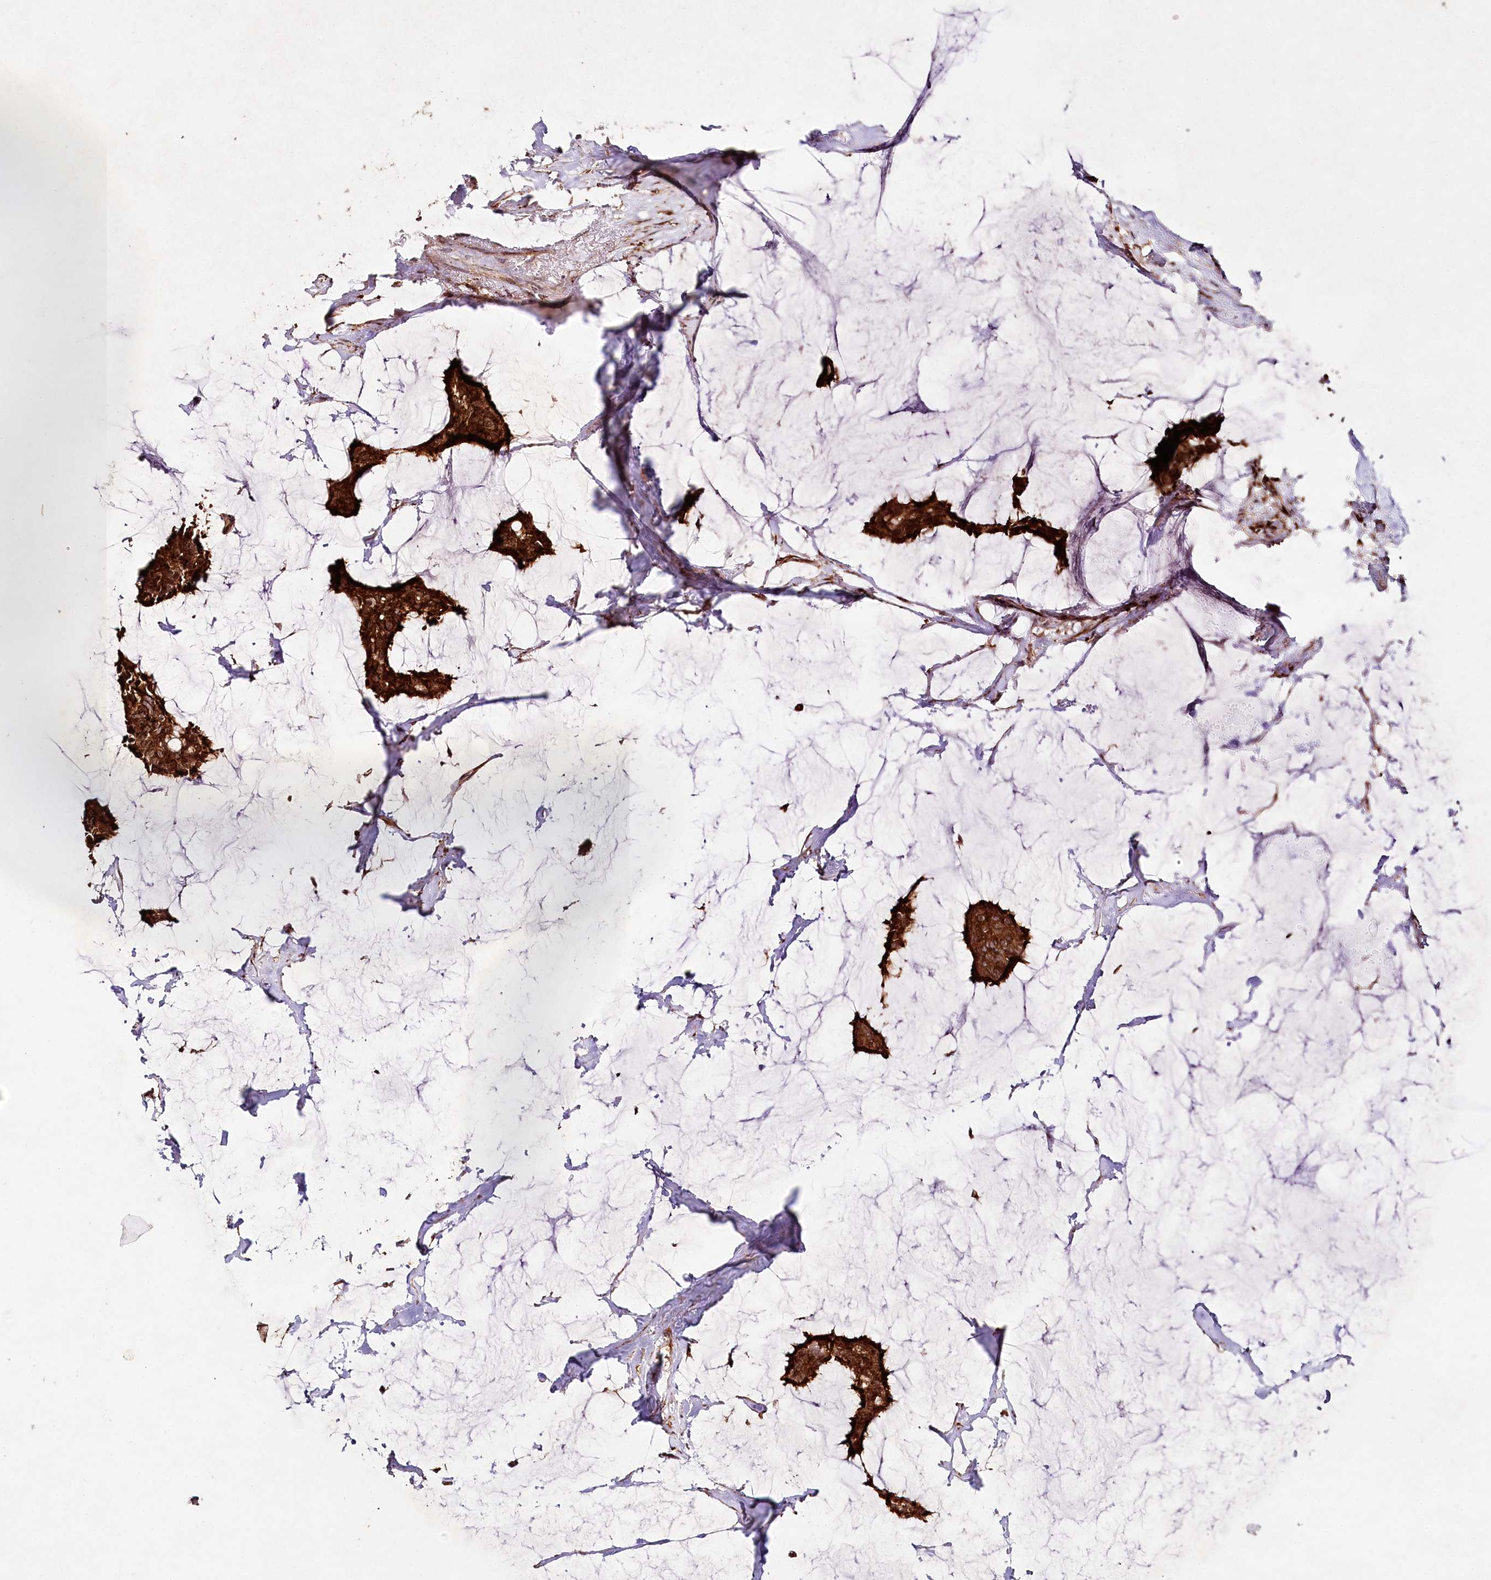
{"staining": {"intensity": "strong", "quantity": ">75%", "location": "cytoplasmic/membranous"}, "tissue": "breast cancer", "cell_type": "Tumor cells", "image_type": "cancer", "snomed": [{"axis": "morphology", "description": "Duct carcinoma"}, {"axis": "topography", "description": "Breast"}], "caption": "Human infiltrating ductal carcinoma (breast) stained with a protein marker shows strong staining in tumor cells.", "gene": "COPG1", "patient": {"sex": "female", "age": 93}}